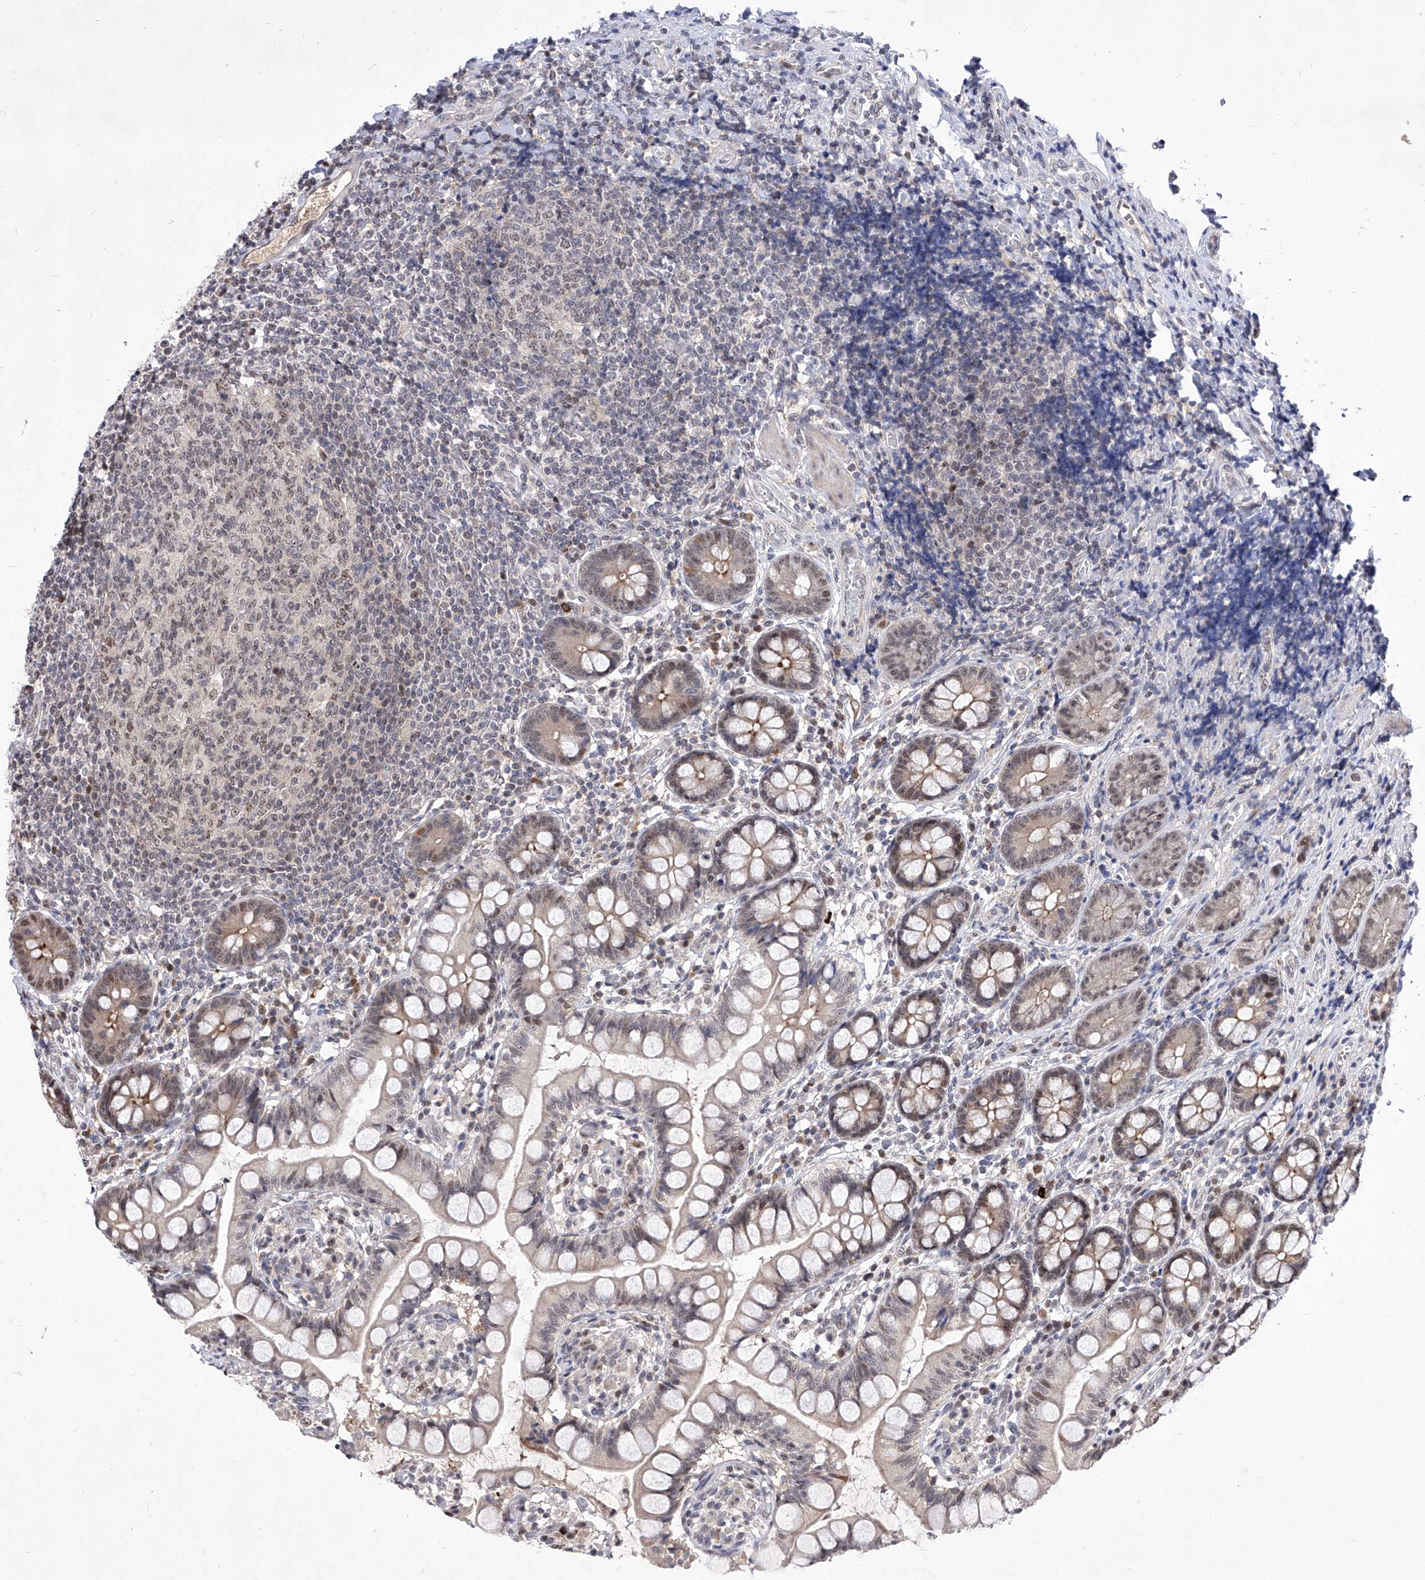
{"staining": {"intensity": "moderate", "quantity": "<25%", "location": "cytoplasmic/membranous,nuclear"}, "tissue": "small intestine", "cell_type": "Glandular cells", "image_type": "normal", "snomed": [{"axis": "morphology", "description": "Normal tissue, NOS"}, {"axis": "topography", "description": "Small intestine"}], "caption": "Protein positivity by immunohistochemistry (IHC) displays moderate cytoplasmic/membranous,nuclear expression in about <25% of glandular cells in normal small intestine.", "gene": "LGR4", "patient": {"sex": "male", "age": 52}}